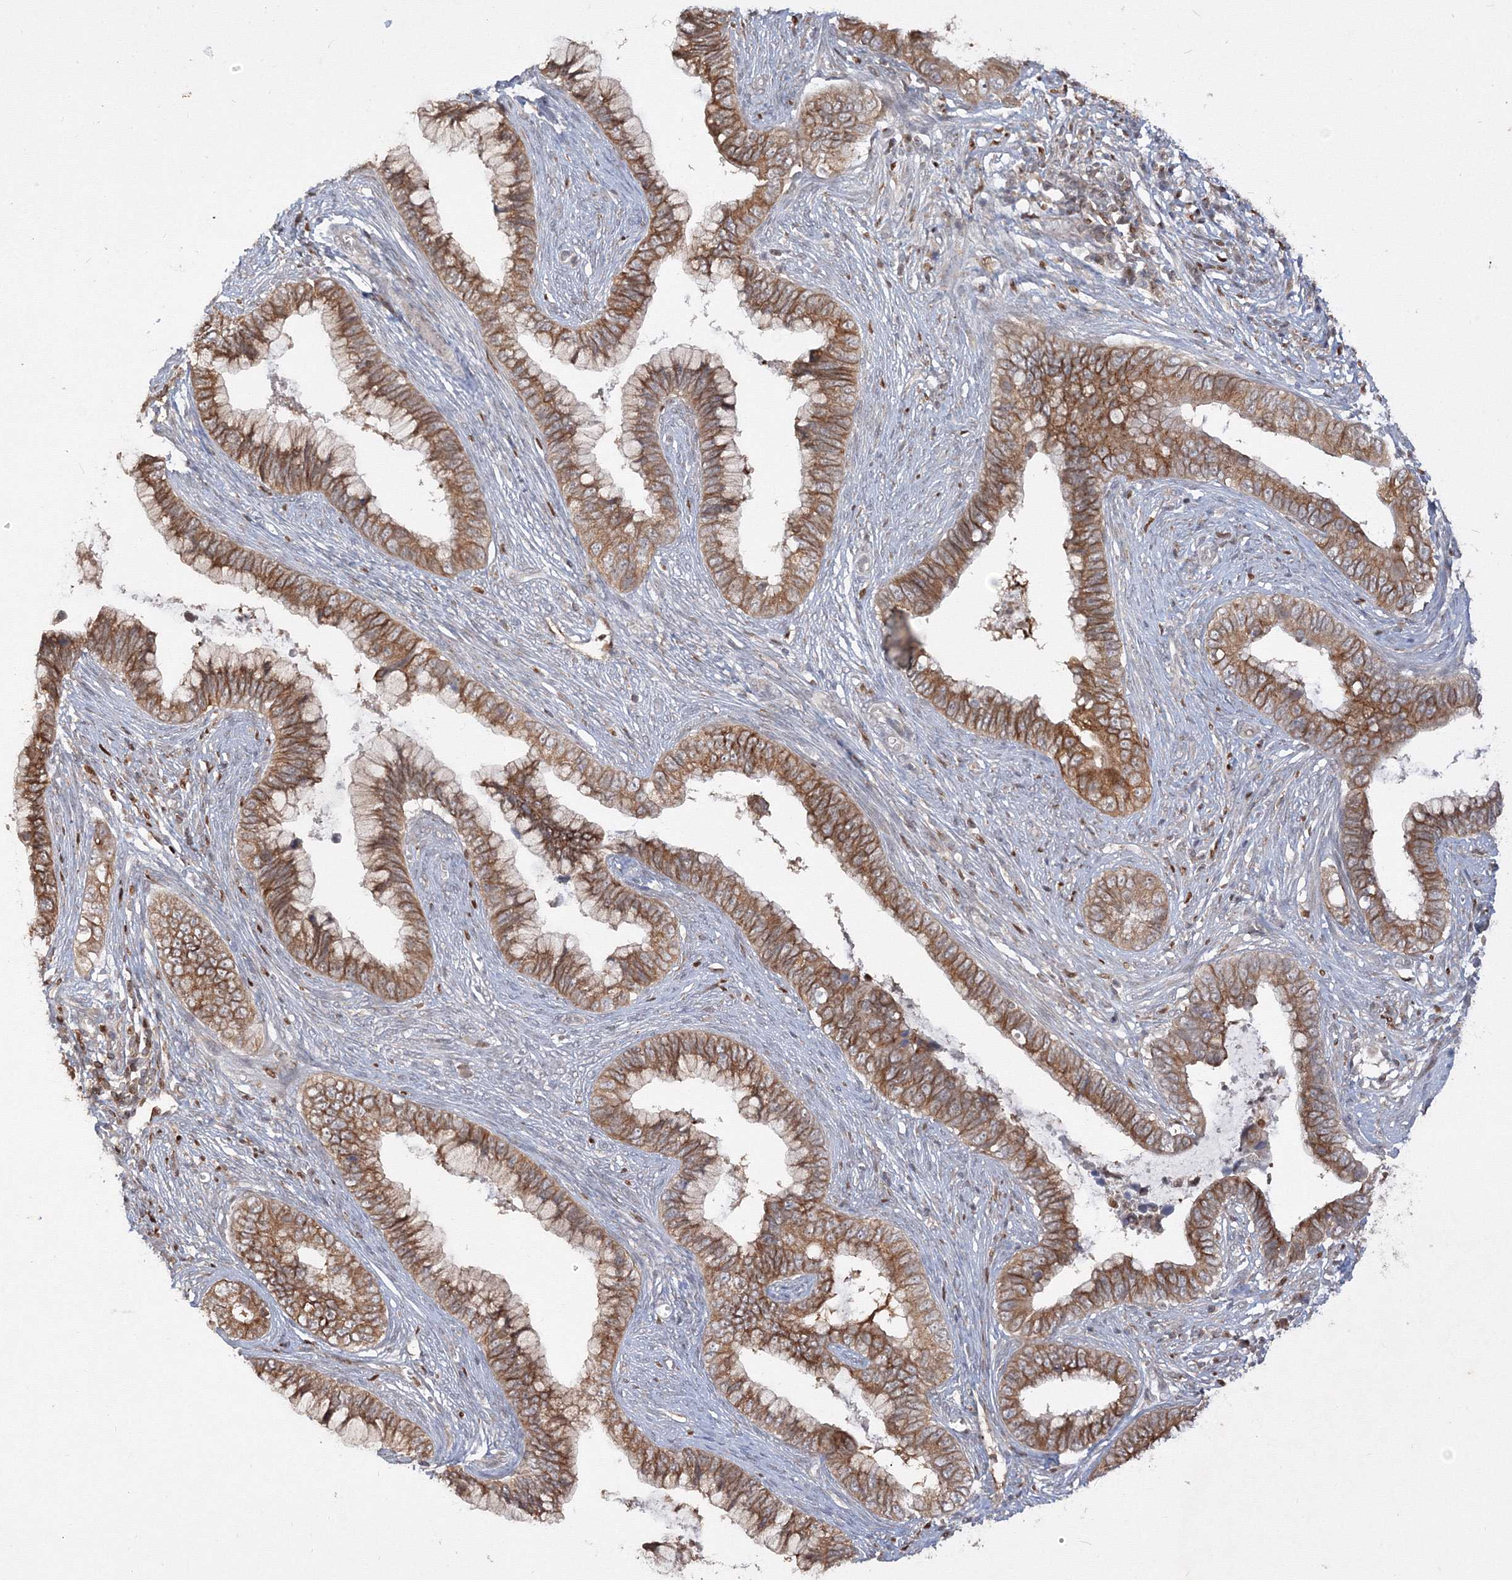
{"staining": {"intensity": "moderate", "quantity": ">75%", "location": "cytoplasmic/membranous"}, "tissue": "cervical cancer", "cell_type": "Tumor cells", "image_type": "cancer", "snomed": [{"axis": "morphology", "description": "Adenocarcinoma, NOS"}, {"axis": "topography", "description": "Cervix"}], "caption": "This micrograph demonstrates immunohistochemistry (IHC) staining of human cervical cancer, with medium moderate cytoplasmic/membranous staining in approximately >75% of tumor cells.", "gene": "TMEM50B", "patient": {"sex": "female", "age": 44}}